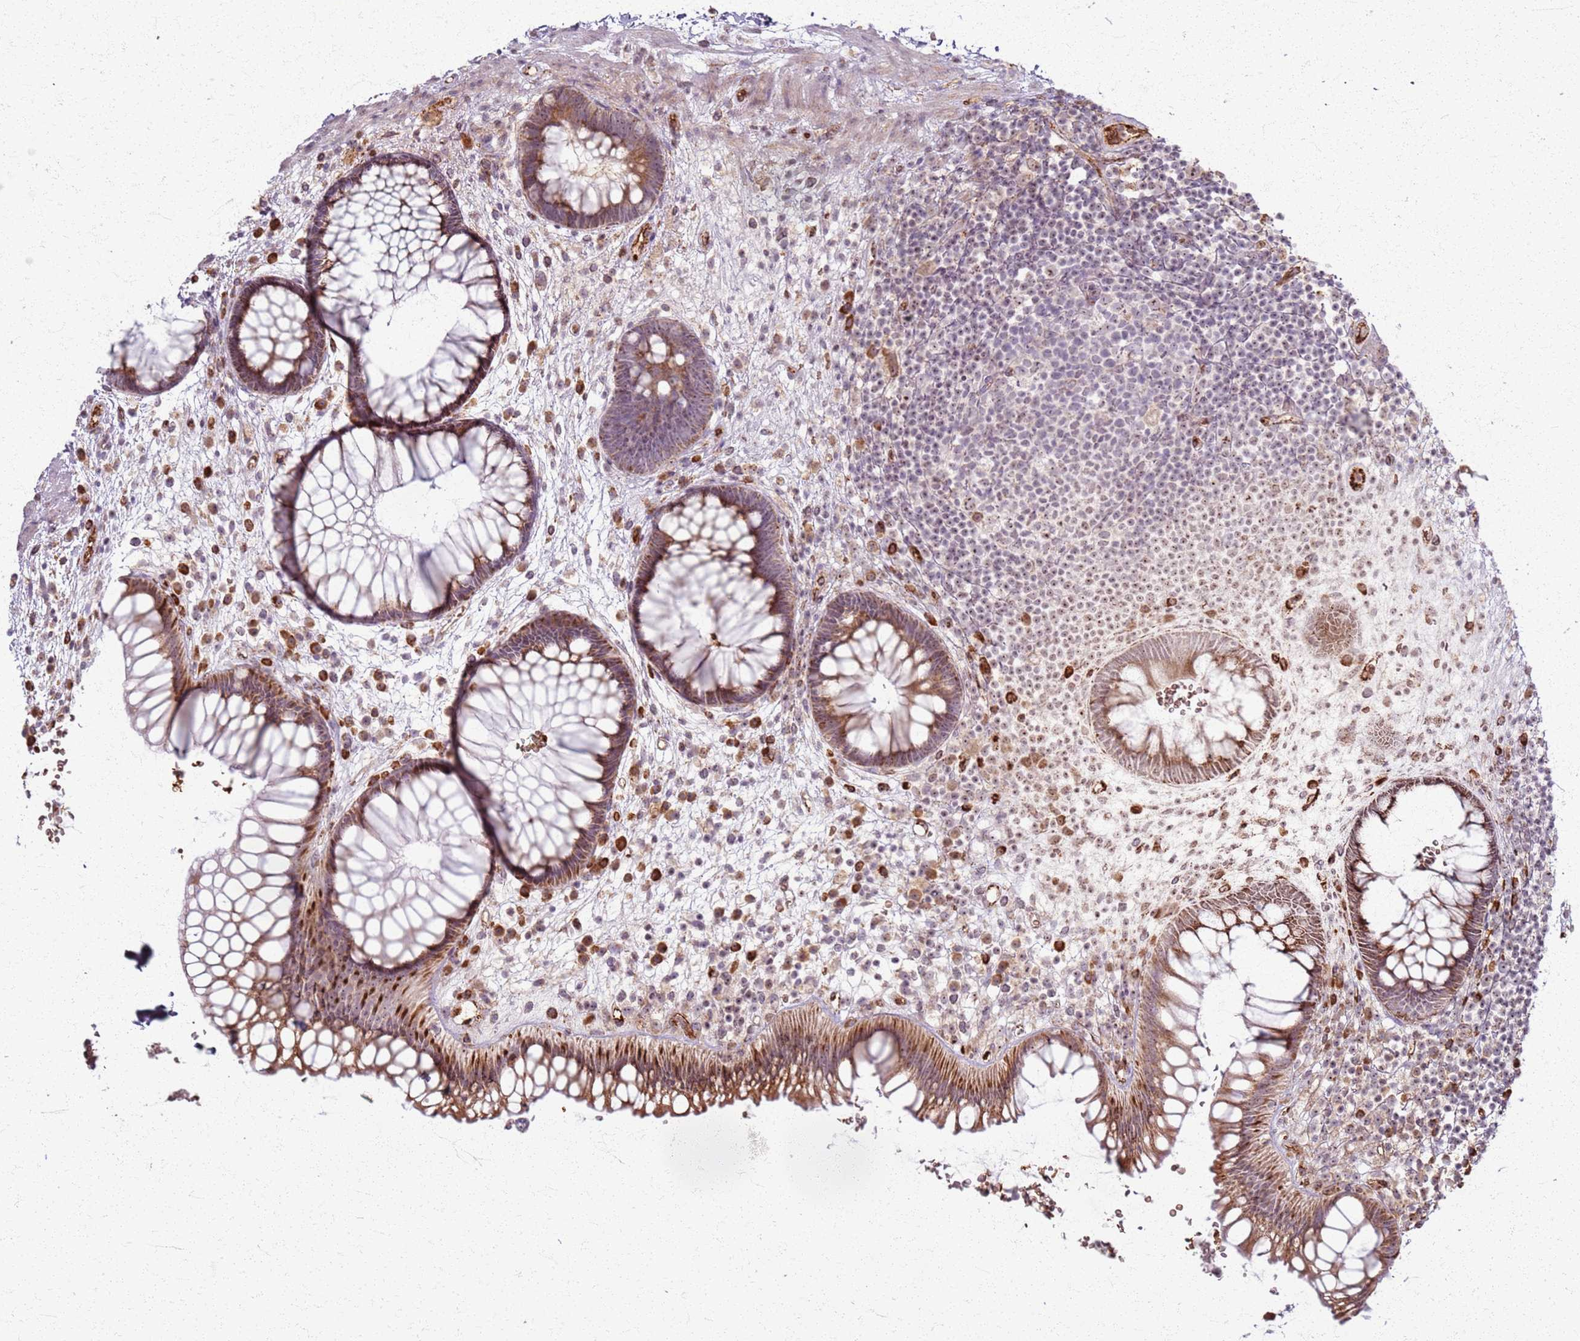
{"staining": {"intensity": "moderate", "quantity": ">75%", "location": "cytoplasmic/membranous"}, "tissue": "rectum", "cell_type": "Glandular cells", "image_type": "normal", "snomed": [{"axis": "morphology", "description": "Normal tissue, NOS"}, {"axis": "topography", "description": "Rectum"}], "caption": "Rectum stained with DAB immunohistochemistry (IHC) shows medium levels of moderate cytoplasmic/membranous expression in about >75% of glandular cells. (IHC, brightfield microscopy, high magnification).", "gene": "KRI1", "patient": {"sex": "male", "age": 51}}